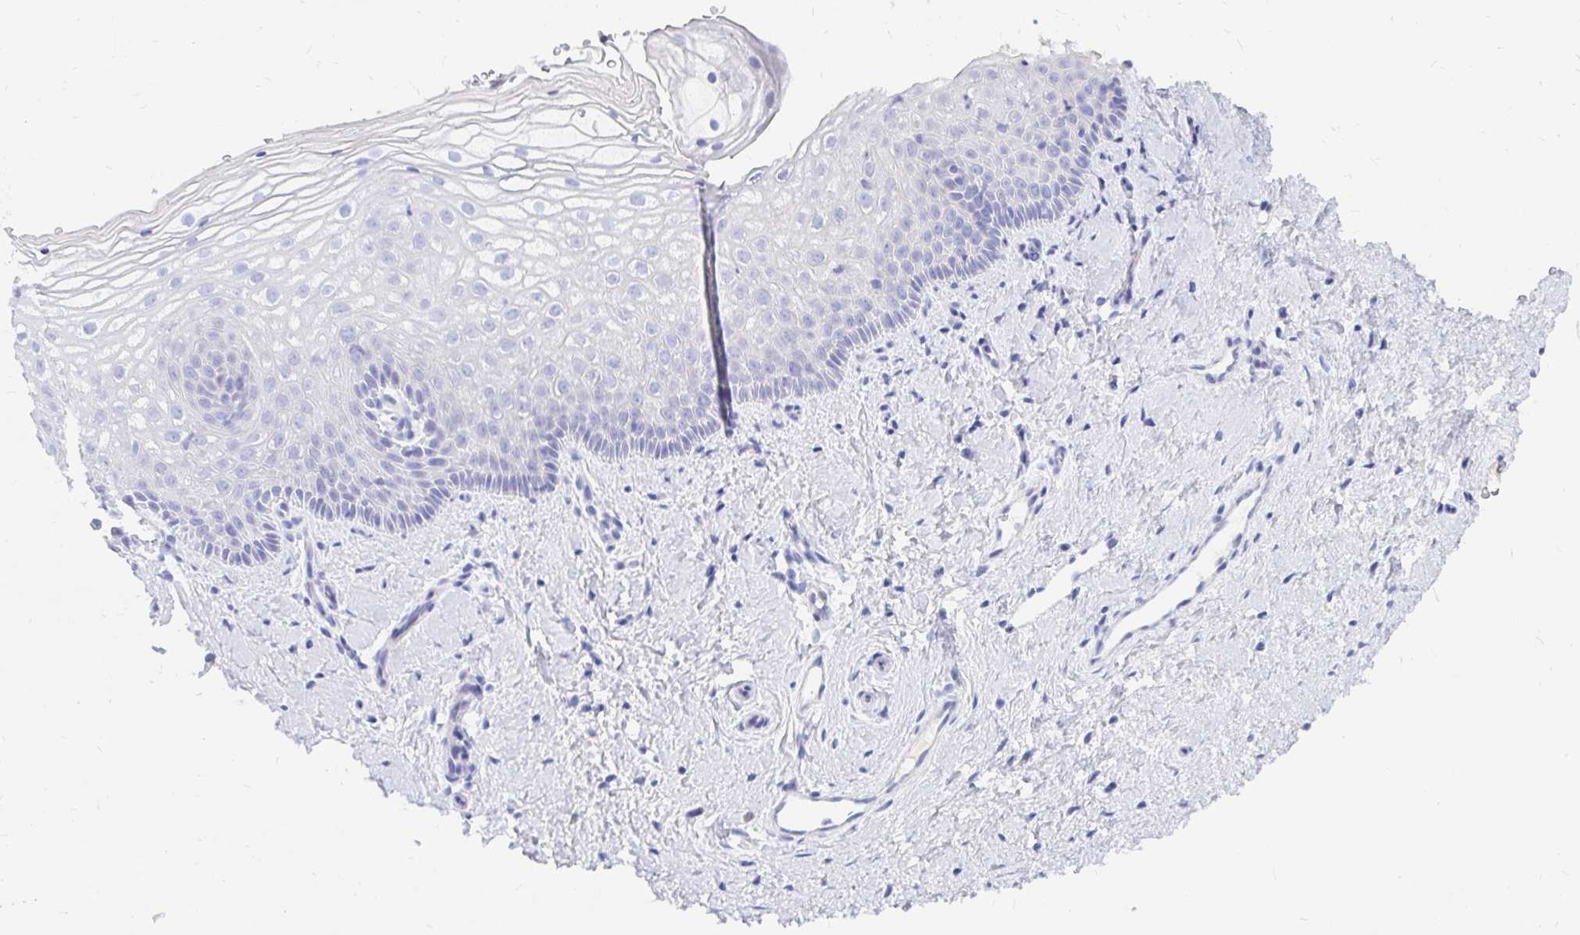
{"staining": {"intensity": "negative", "quantity": "none", "location": "none"}, "tissue": "vagina", "cell_type": "Squamous epithelial cells", "image_type": "normal", "snomed": [{"axis": "morphology", "description": "Normal tissue, NOS"}, {"axis": "topography", "description": "Vagina"}], "caption": "Squamous epithelial cells show no significant staining in normal vagina. The staining was performed using DAB (3,3'-diaminobenzidine) to visualize the protein expression in brown, while the nuclei were stained in blue with hematoxylin (Magnification: 20x).", "gene": "NR2E1", "patient": {"sex": "female", "age": 51}}